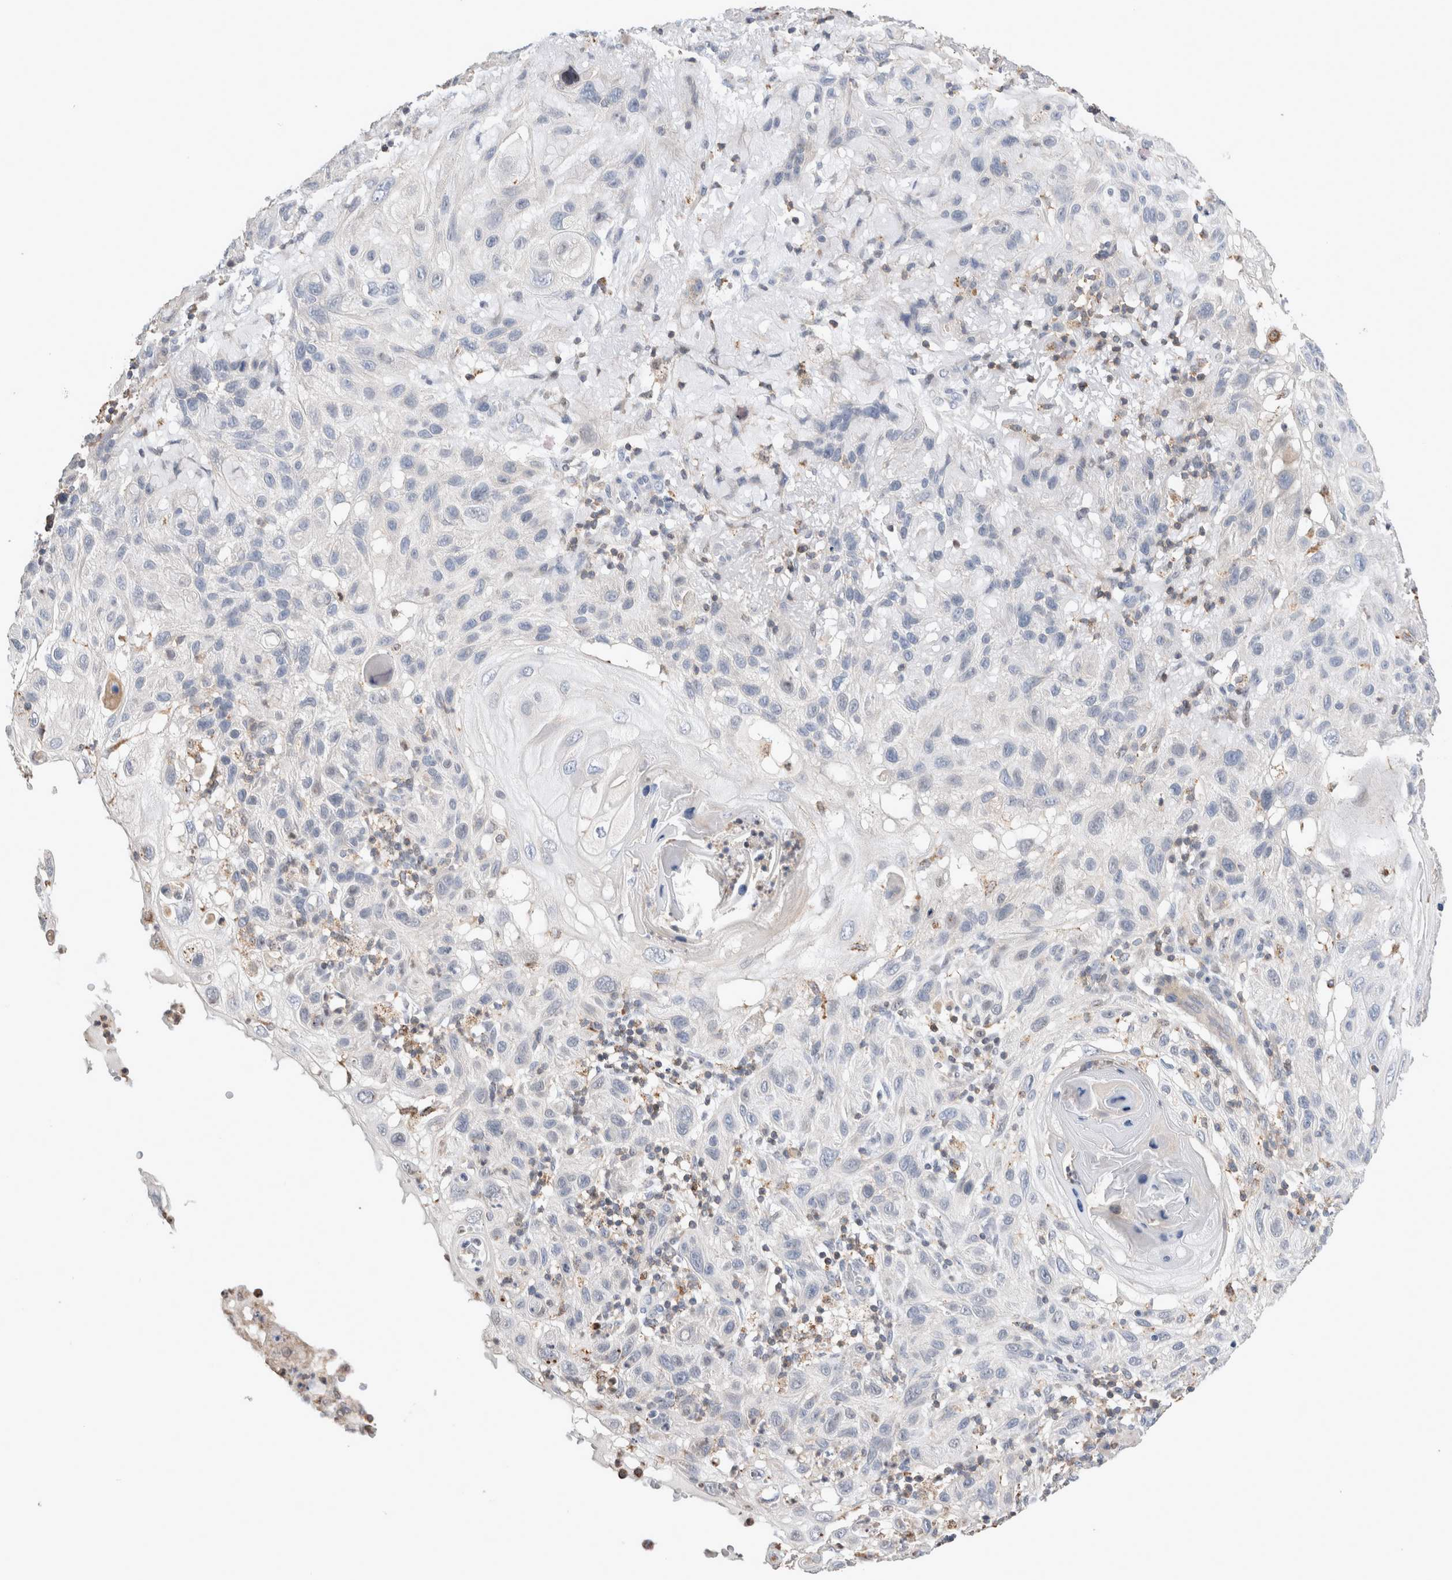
{"staining": {"intensity": "negative", "quantity": "none", "location": "none"}, "tissue": "skin cancer", "cell_type": "Tumor cells", "image_type": "cancer", "snomed": [{"axis": "morphology", "description": "Normal tissue, NOS"}, {"axis": "morphology", "description": "Squamous cell carcinoma, NOS"}, {"axis": "topography", "description": "Skin"}], "caption": "IHC of skin squamous cell carcinoma reveals no staining in tumor cells.", "gene": "AGMAT", "patient": {"sex": "female", "age": 96}}